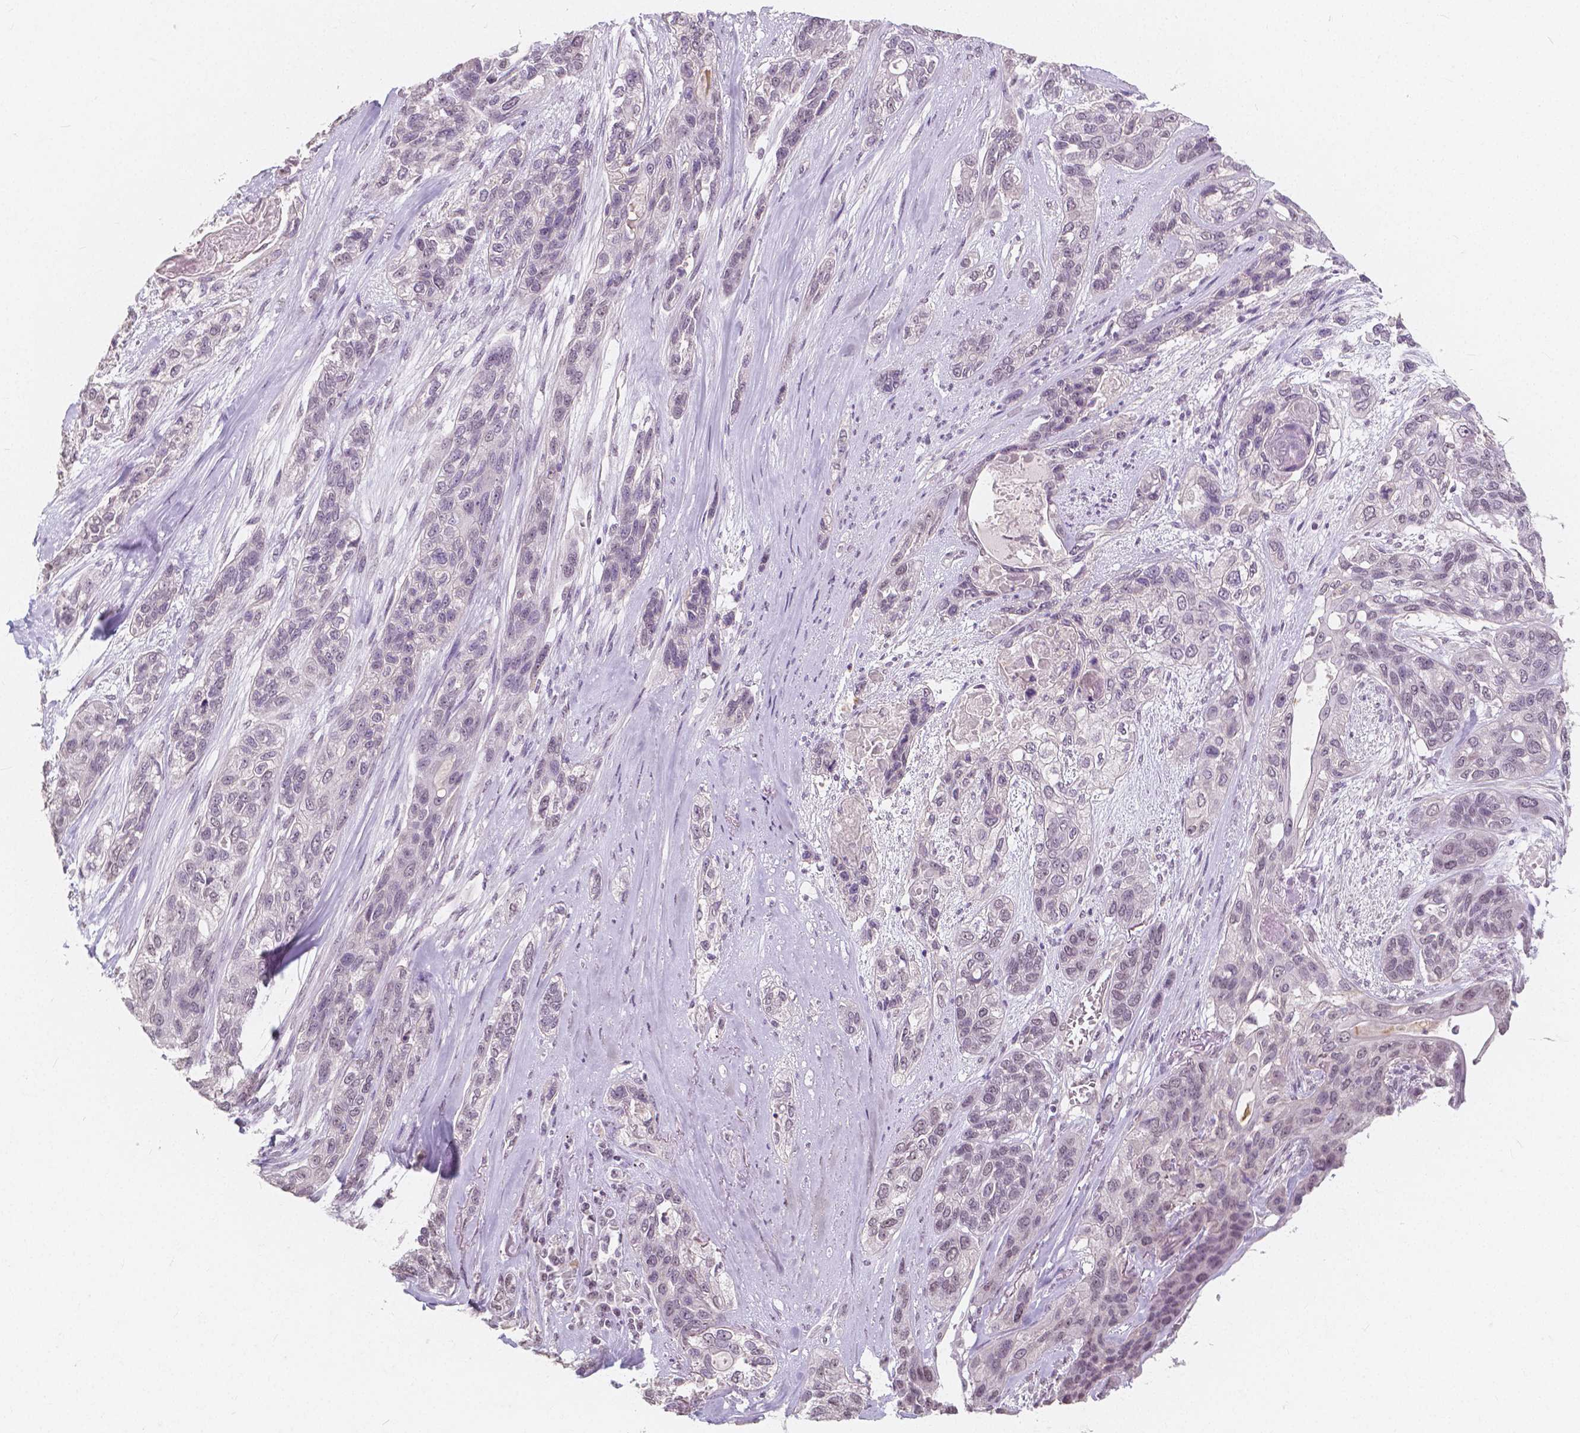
{"staining": {"intensity": "negative", "quantity": "none", "location": "none"}, "tissue": "lung cancer", "cell_type": "Tumor cells", "image_type": "cancer", "snomed": [{"axis": "morphology", "description": "Squamous cell carcinoma, NOS"}, {"axis": "topography", "description": "Lung"}], "caption": "An image of human lung cancer (squamous cell carcinoma) is negative for staining in tumor cells.", "gene": "NOLC1", "patient": {"sex": "female", "age": 70}}